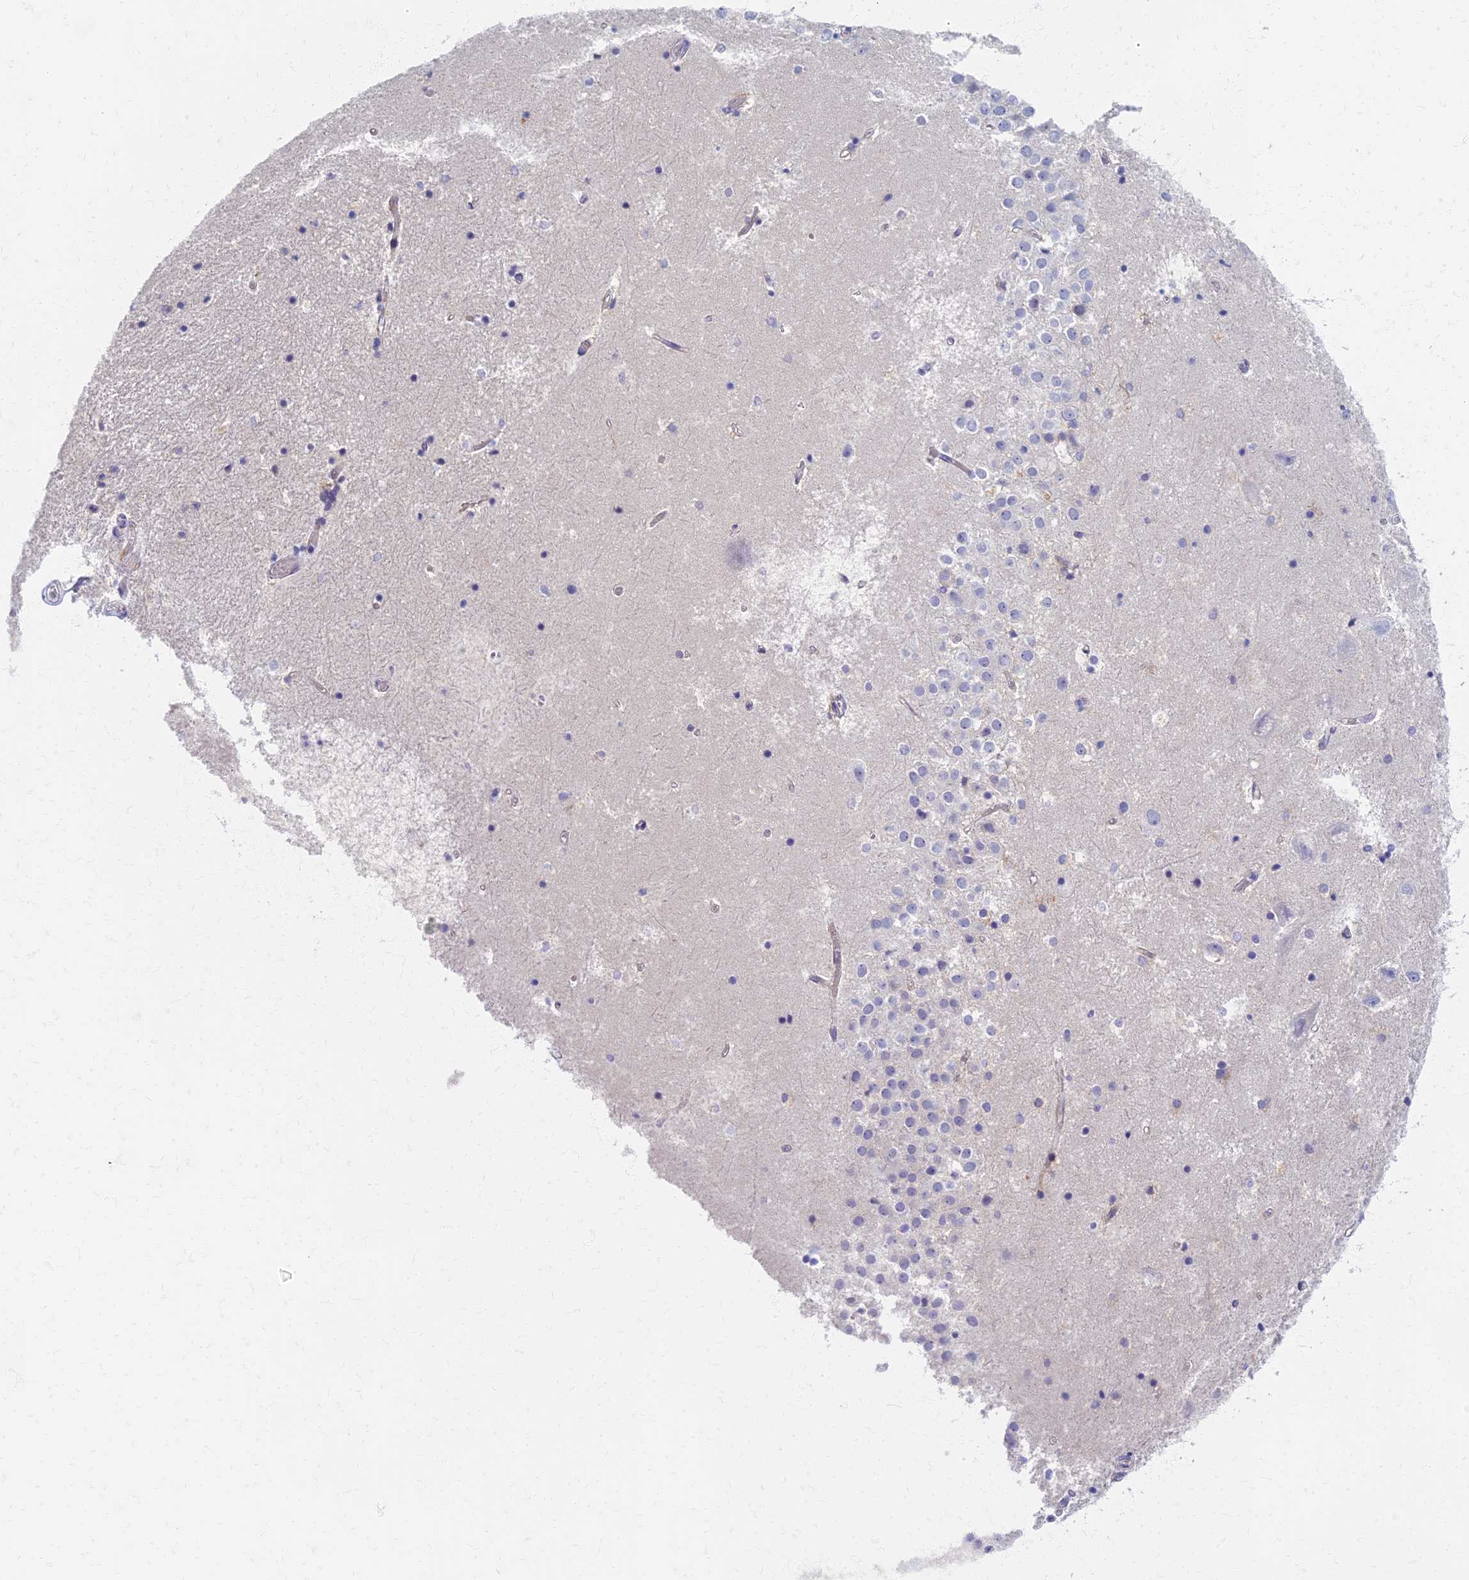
{"staining": {"intensity": "negative", "quantity": "none", "location": "none"}, "tissue": "hippocampus", "cell_type": "Glial cells", "image_type": "normal", "snomed": [{"axis": "morphology", "description": "Normal tissue, NOS"}, {"axis": "topography", "description": "Hippocampus"}], "caption": "Hippocampus was stained to show a protein in brown. There is no significant positivity in glial cells. The staining was performed using DAB to visualize the protein expression in brown, while the nuclei were stained in blue with hematoxylin (Magnification: 20x).", "gene": "AP4E1", "patient": {"sex": "female", "age": 52}}